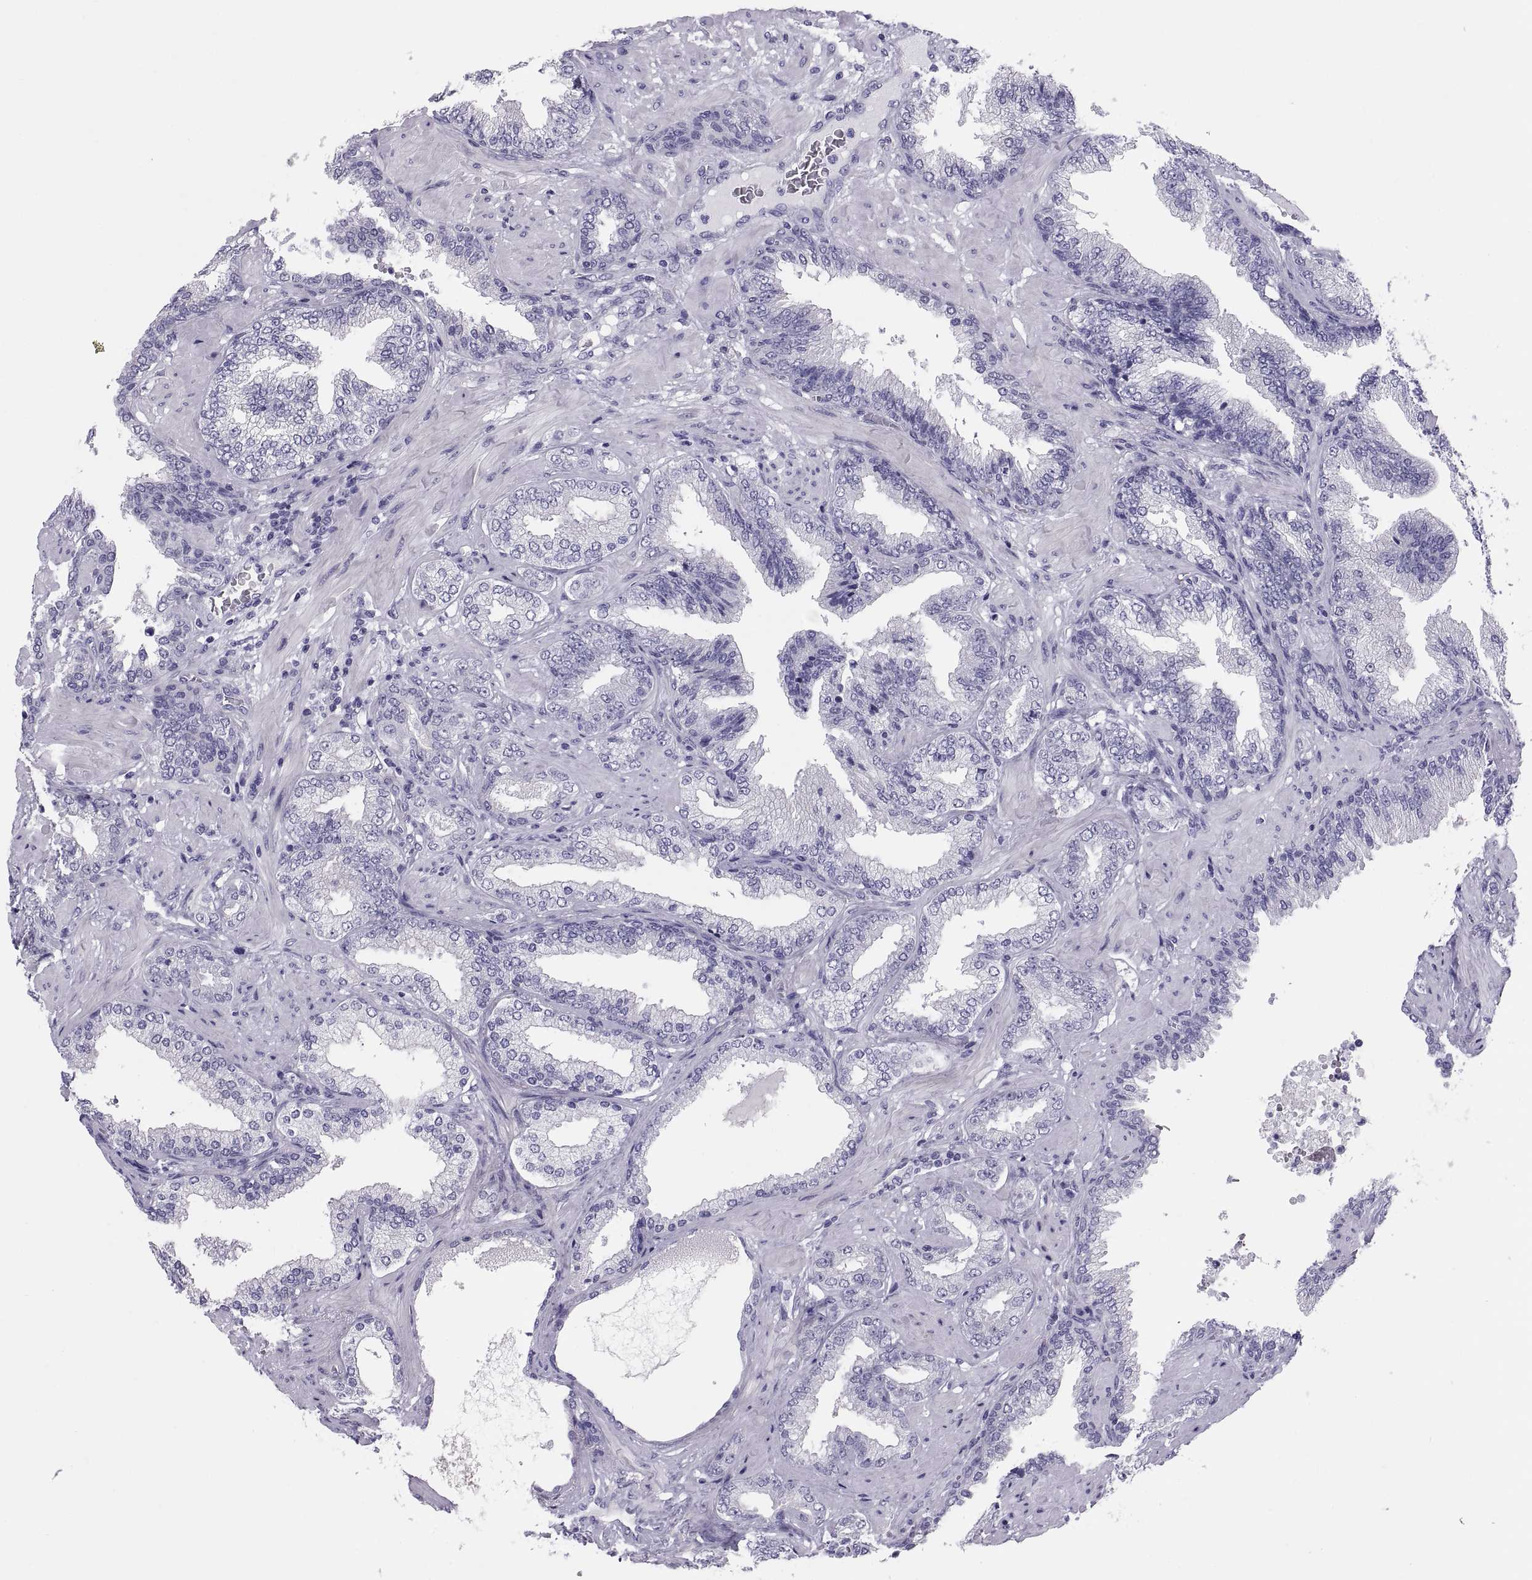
{"staining": {"intensity": "negative", "quantity": "none", "location": "none"}, "tissue": "prostate cancer", "cell_type": "Tumor cells", "image_type": "cancer", "snomed": [{"axis": "morphology", "description": "Adenocarcinoma, Low grade"}, {"axis": "topography", "description": "Prostate"}], "caption": "This micrograph is of low-grade adenocarcinoma (prostate) stained with immunohistochemistry to label a protein in brown with the nuclei are counter-stained blue. There is no positivity in tumor cells.", "gene": "RNASE12", "patient": {"sex": "male", "age": 68}}